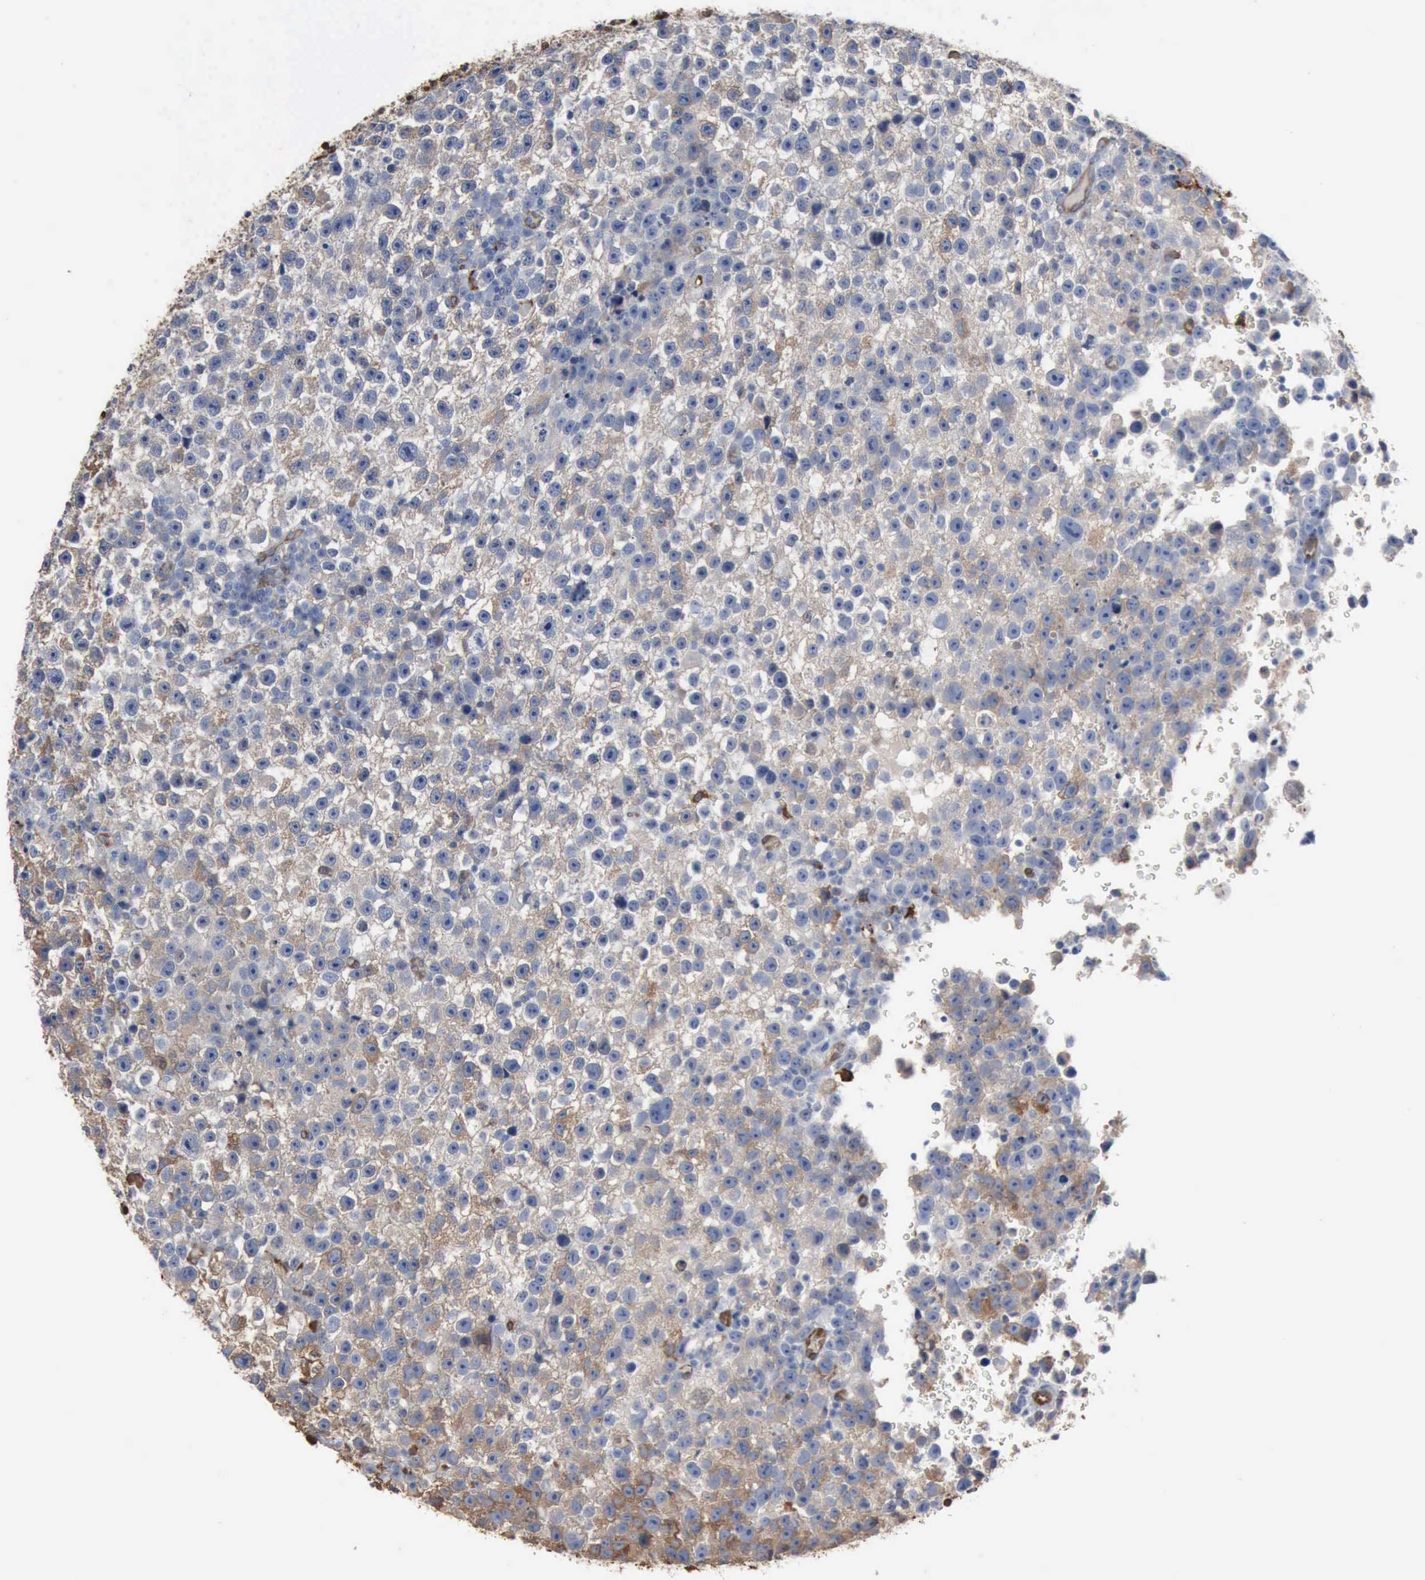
{"staining": {"intensity": "weak", "quantity": "25%-75%", "location": "cytoplasmic/membranous"}, "tissue": "testis cancer", "cell_type": "Tumor cells", "image_type": "cancer", "snomed": [{"axis": "morphology", "description": "Seminoma, NOS"}, {"axis": "topography", "description": "Testis"}], "caption": "This is a histology image of IHC staining of testis cancer, which shows weak staining in the cytoplasmic/membranous of tumor cells.", "gene": "FSCN1", "patient": {"sex": "male", "age": 33}}